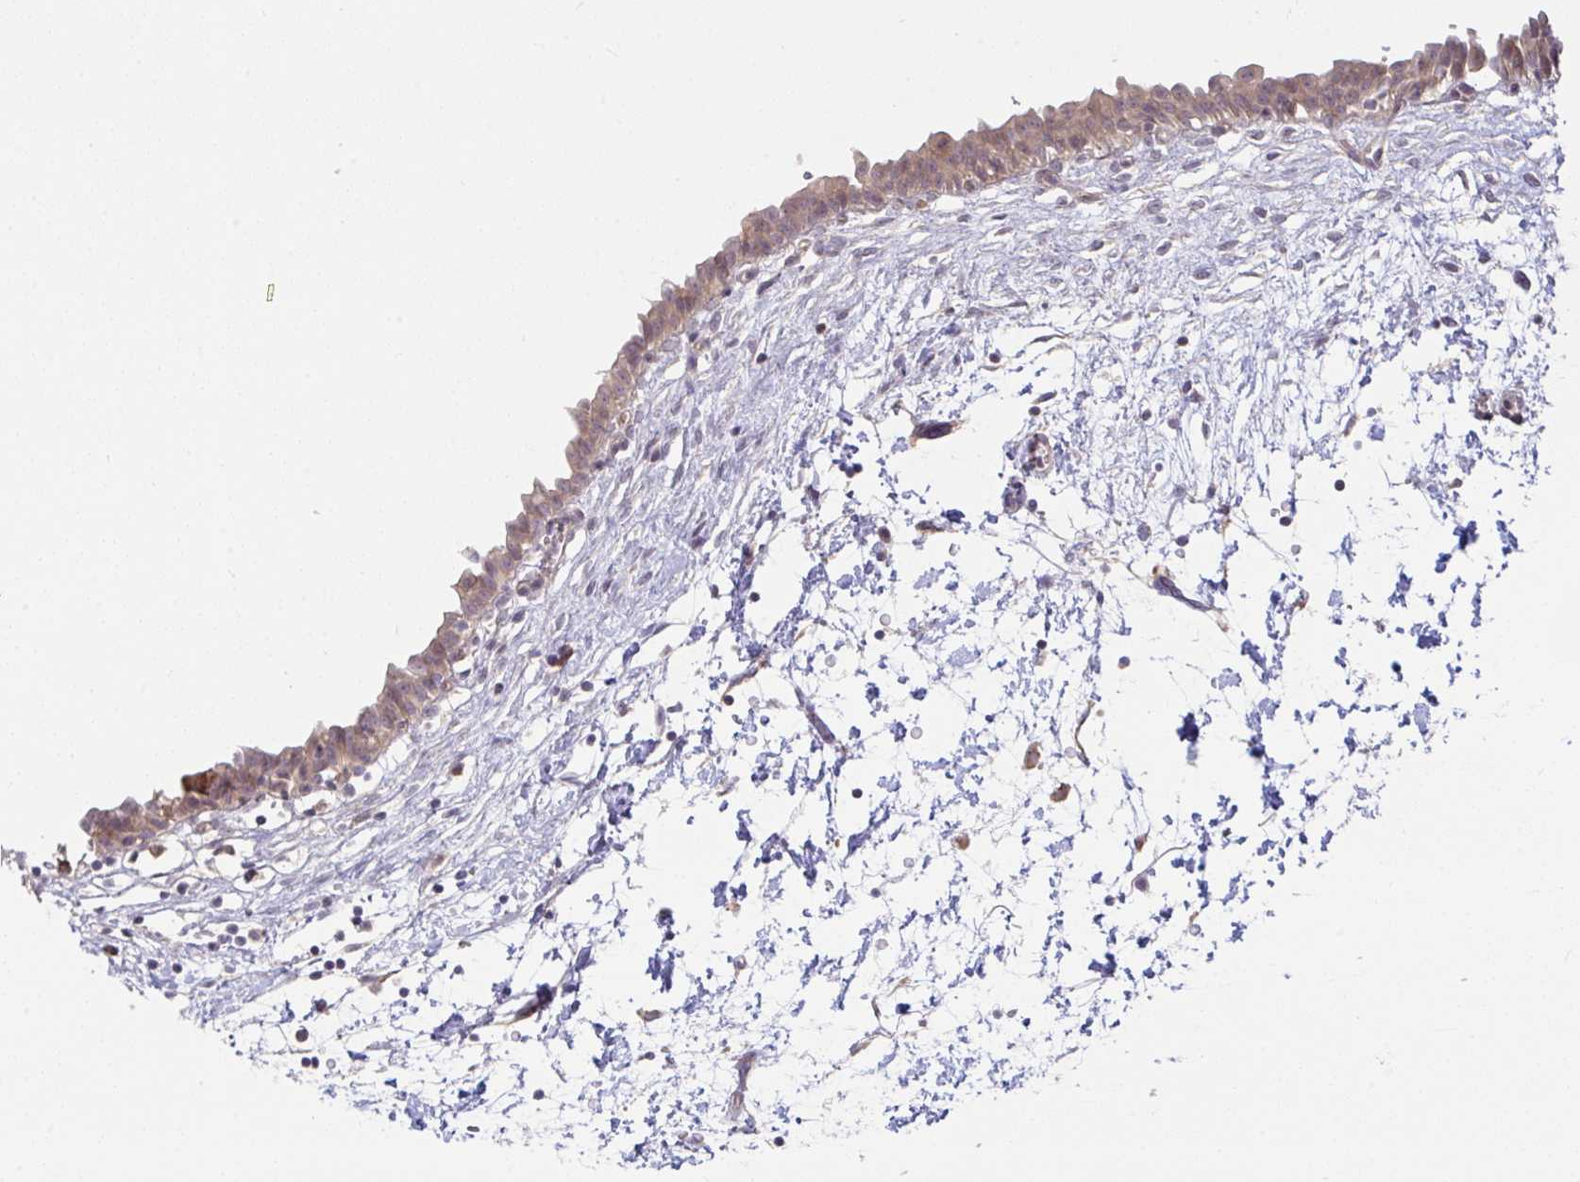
{"staining": {"intensity": "moderate", "quantity": ">75%", "location": "cytoplasmic/membranous"}, "tissue": "urinary bladder", "cell_type": "Urothelial cells", "image_type": "normal", "snomed": [{"axis": "morphology", "description": "Normal tissue, NOS"}, {"axis": "topography", "description": "Urinary bladder"}], "caption": "Immunohistochemistry image of benign urinary bladder stained for a protein (brown), which displays medium levels of moderate cytoplasmic/membranous staining in about >75% of urothelial cells.", "gene": "CASP9", "patient": {"sex": "male", "age": 37}}